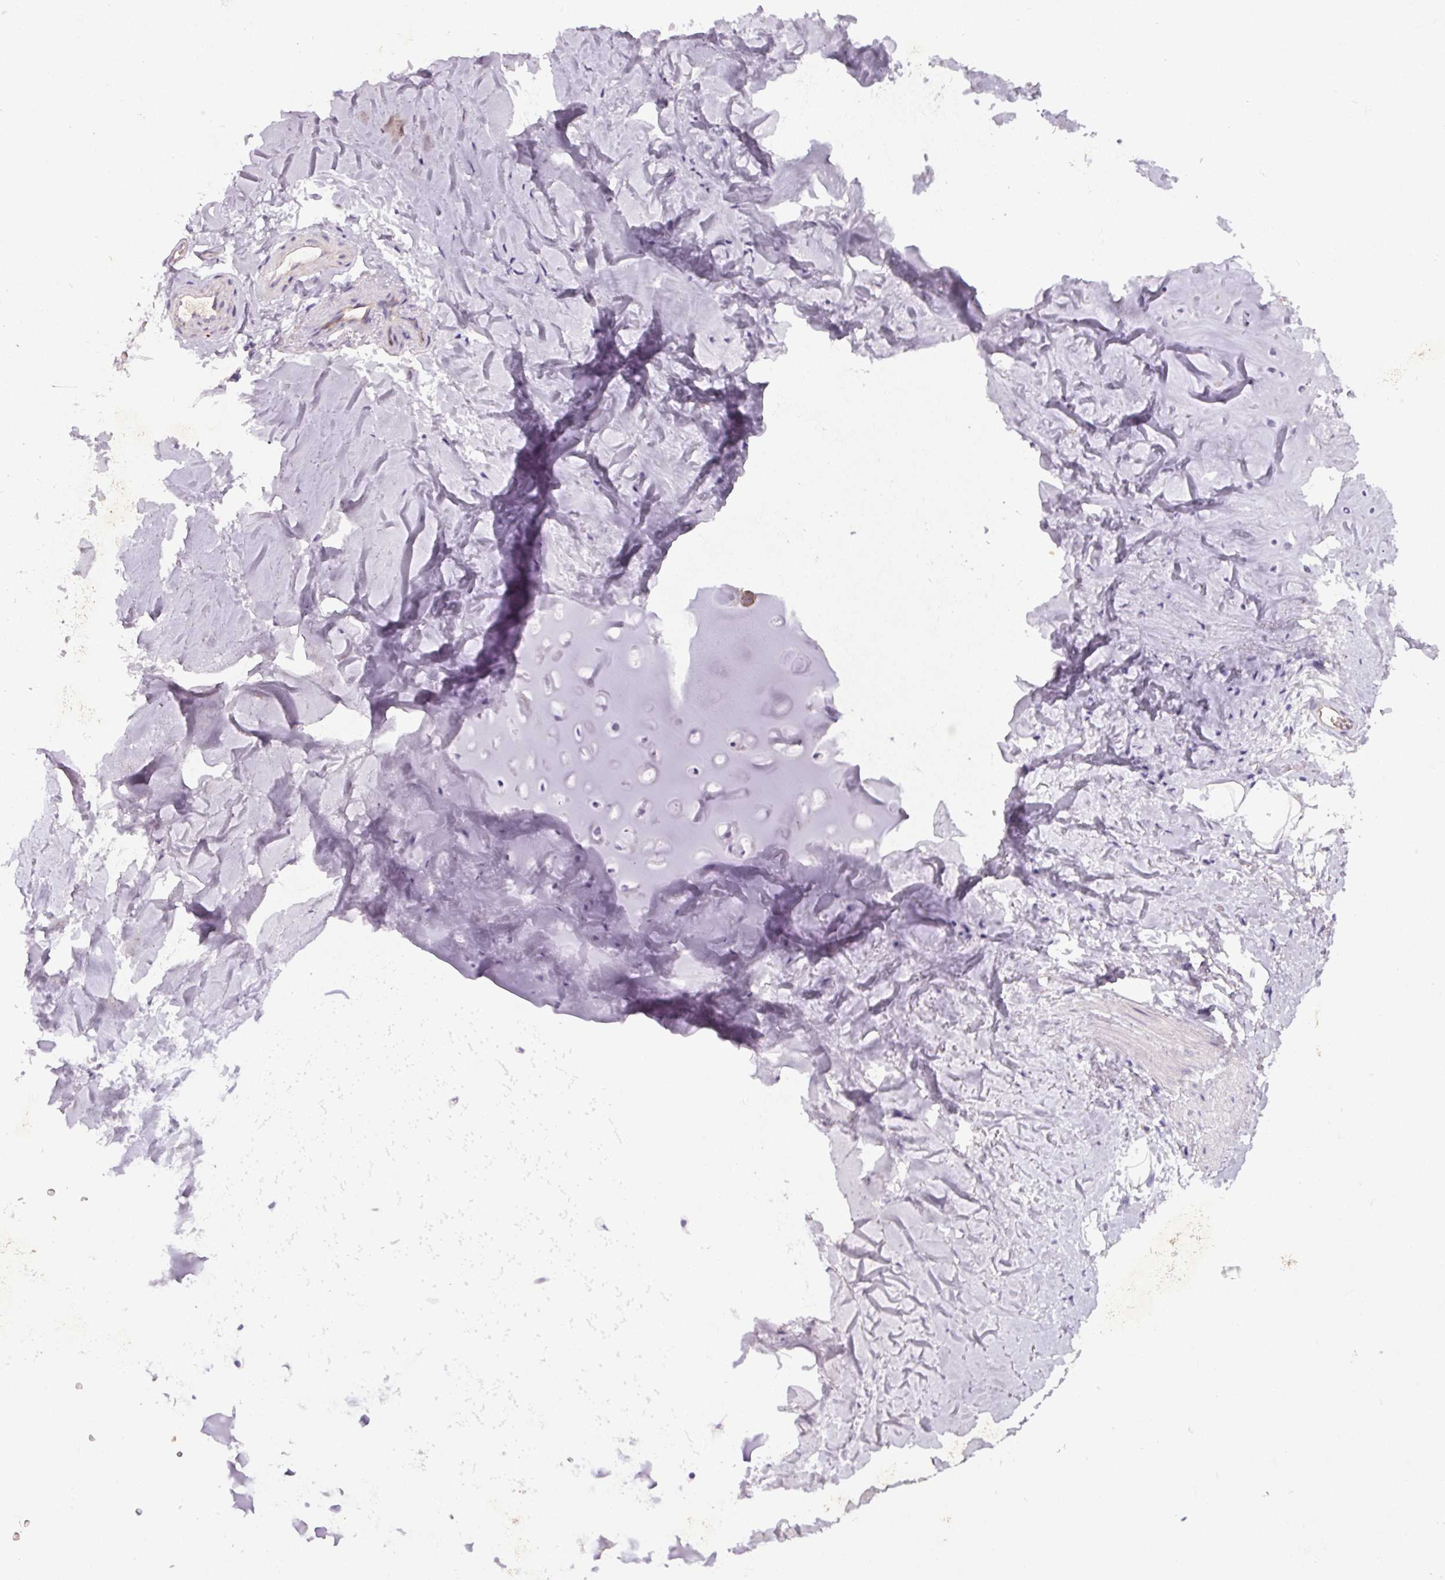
{"staining": {"intensity": "negative", "quantity": "none", "location": "none"}, "tissue": "adipose tissue", "cell_type": "Adipocytes", "image_type": "normal", "snomed": [{"axis": "morphology", "description": "Normal tissue, NOS"}, {"axis": "topography", "description": "Cartilage tissue"}, {"axis": "topography", "description": "Bronchus"}], "caption": "Immunohistochemistry of benign human adipose tissue reveals no staining in adipocytes.", "gene": "APOC4", "patient": {"sex": "female", "age": 79}}